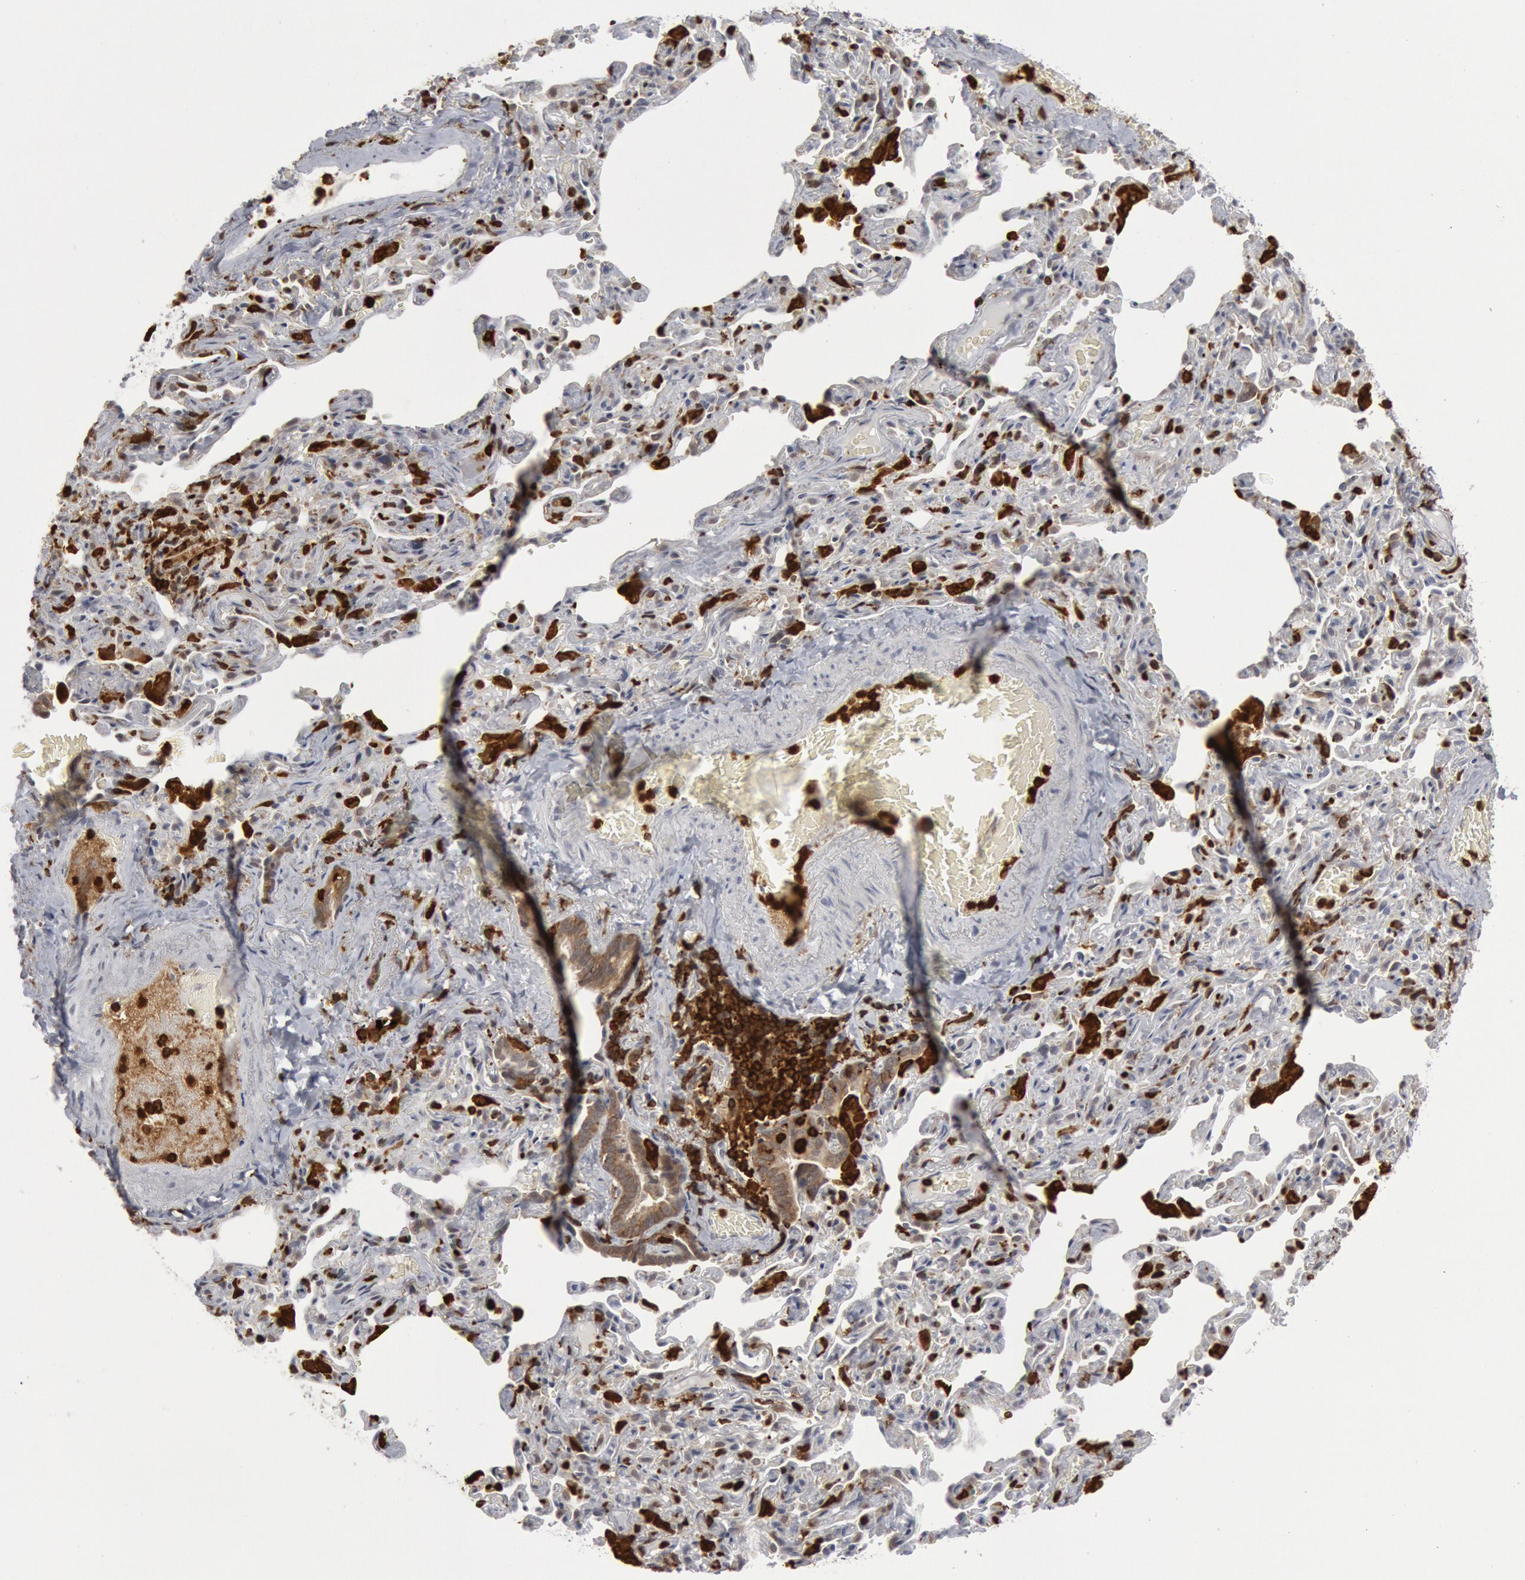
{"staining": {"intensity": "moderate", "quantity": ">75%", "location": "cytoplasmic/membranous"}, "tissue": "bronchus", "cell_type": "Respiratory epithelial cells", "image_type": "normal", "snomed": [{"axis": "morphology", "description": "Normal tissue, NOS"}, {"axis": "topography", "description": "Cartilage tissue"}, {"axis": "topography", "description": "Bronchus"}, {"axis": "topography", "description": "Lung"}], "caption": "The micrograph shows a brown stain indicating the presence of a protein in the cytoplasmic/membranous of respiratory epithelial cells in bronchus.", "gene": "PTPN6", "patient": {"sex": "male", "age": 64}}